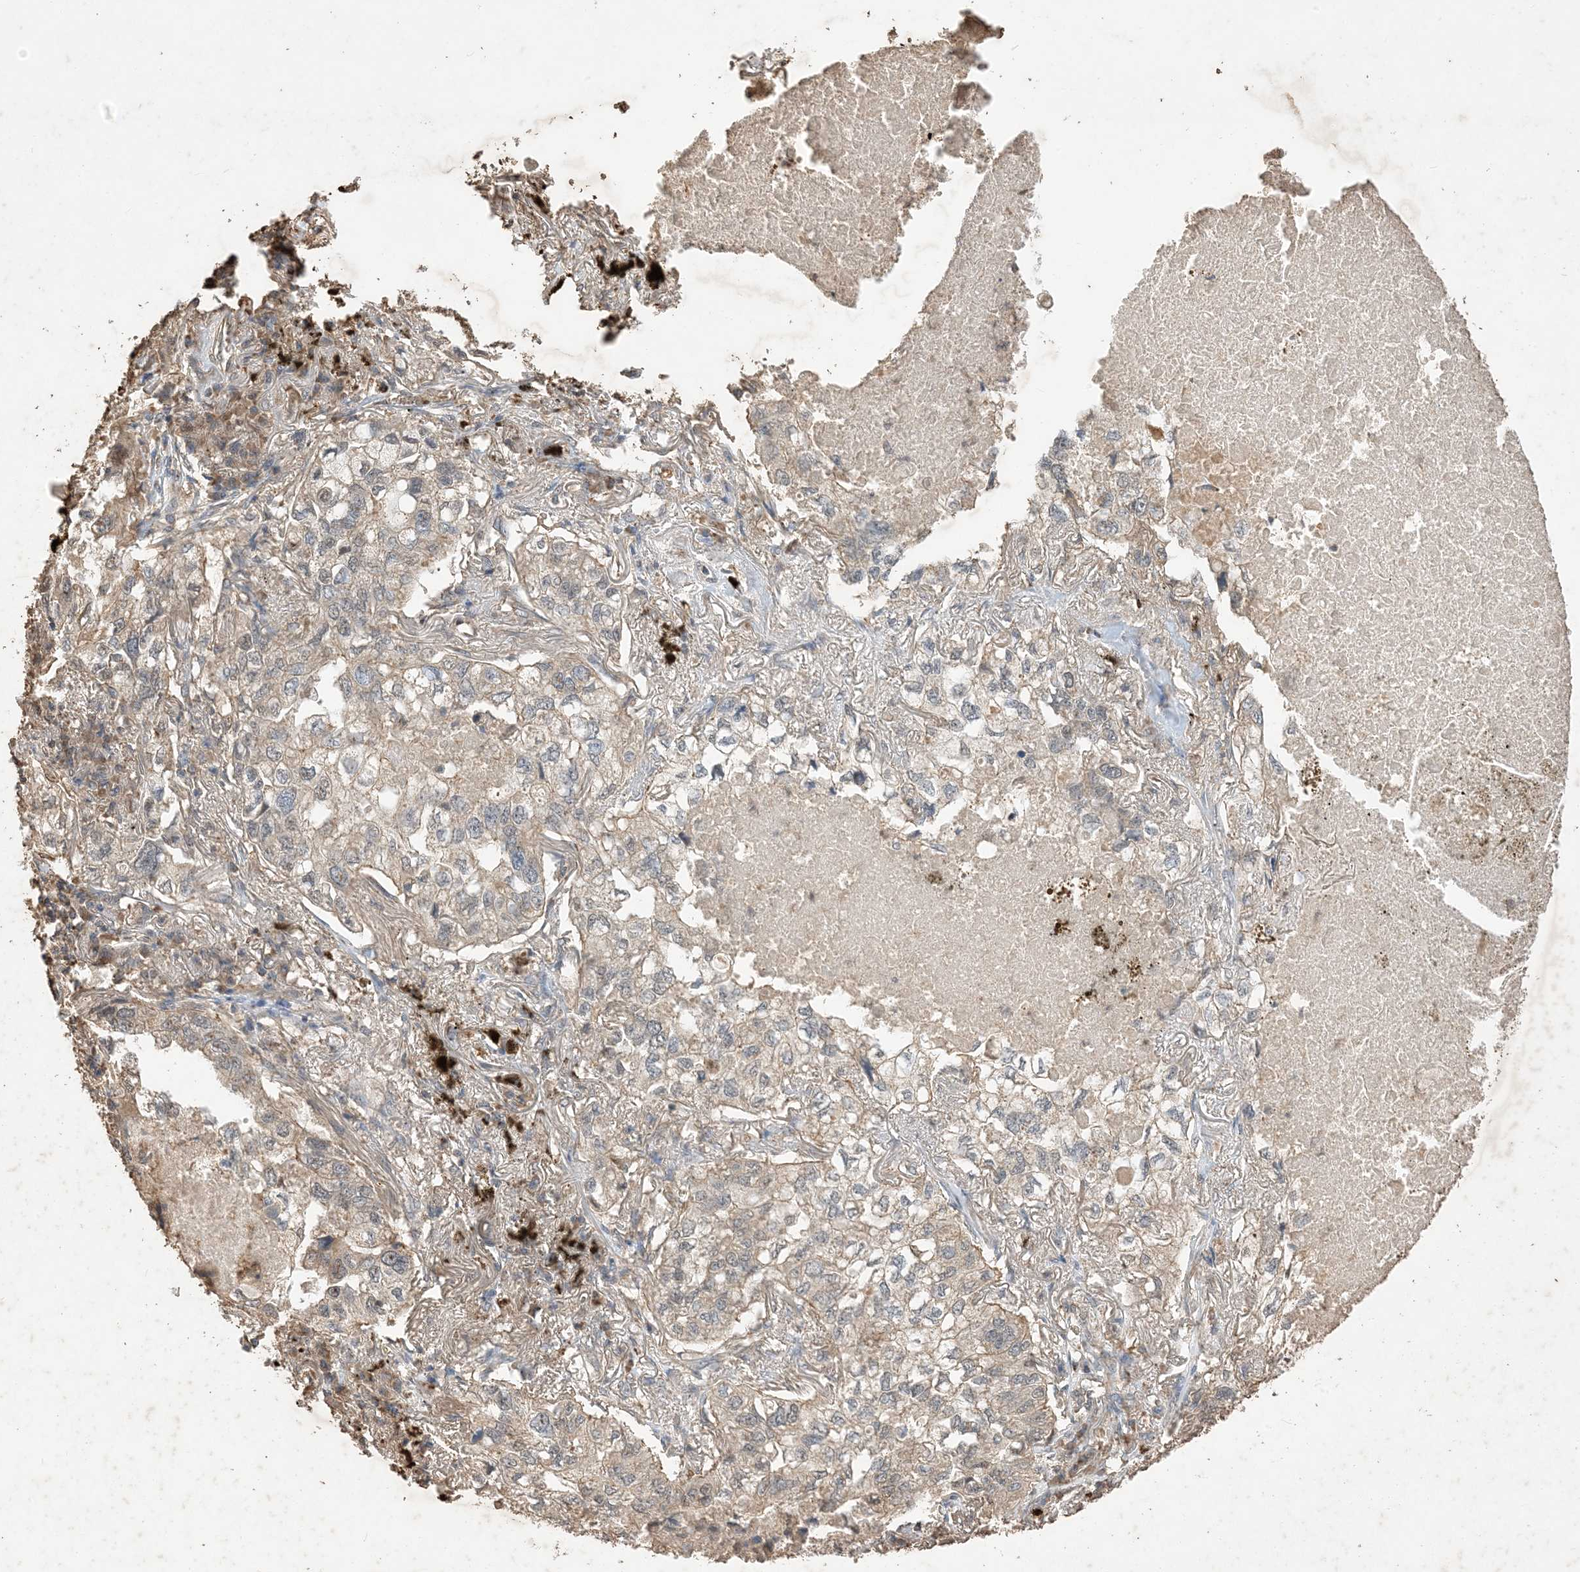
{"staining": {"intensity": "weak", "quantity": "<25%", "location": "cytoplasmic/membranous"}, "tissue": "lung cancer", "cell_type": "Tumor cells", "image_type": "cancer", "snomed": [{"axis": "morphology", "description": "Adenocarcinoma, NOS"}, {"axis": "topography", "description": "Lung"}], "caption": "A photomicrograph of lung adenocarcinoma stained for a protein shows no brown staining in tumor cells.", "gene": "HPS4", "patient": {"sex": "male", "age": 65}}